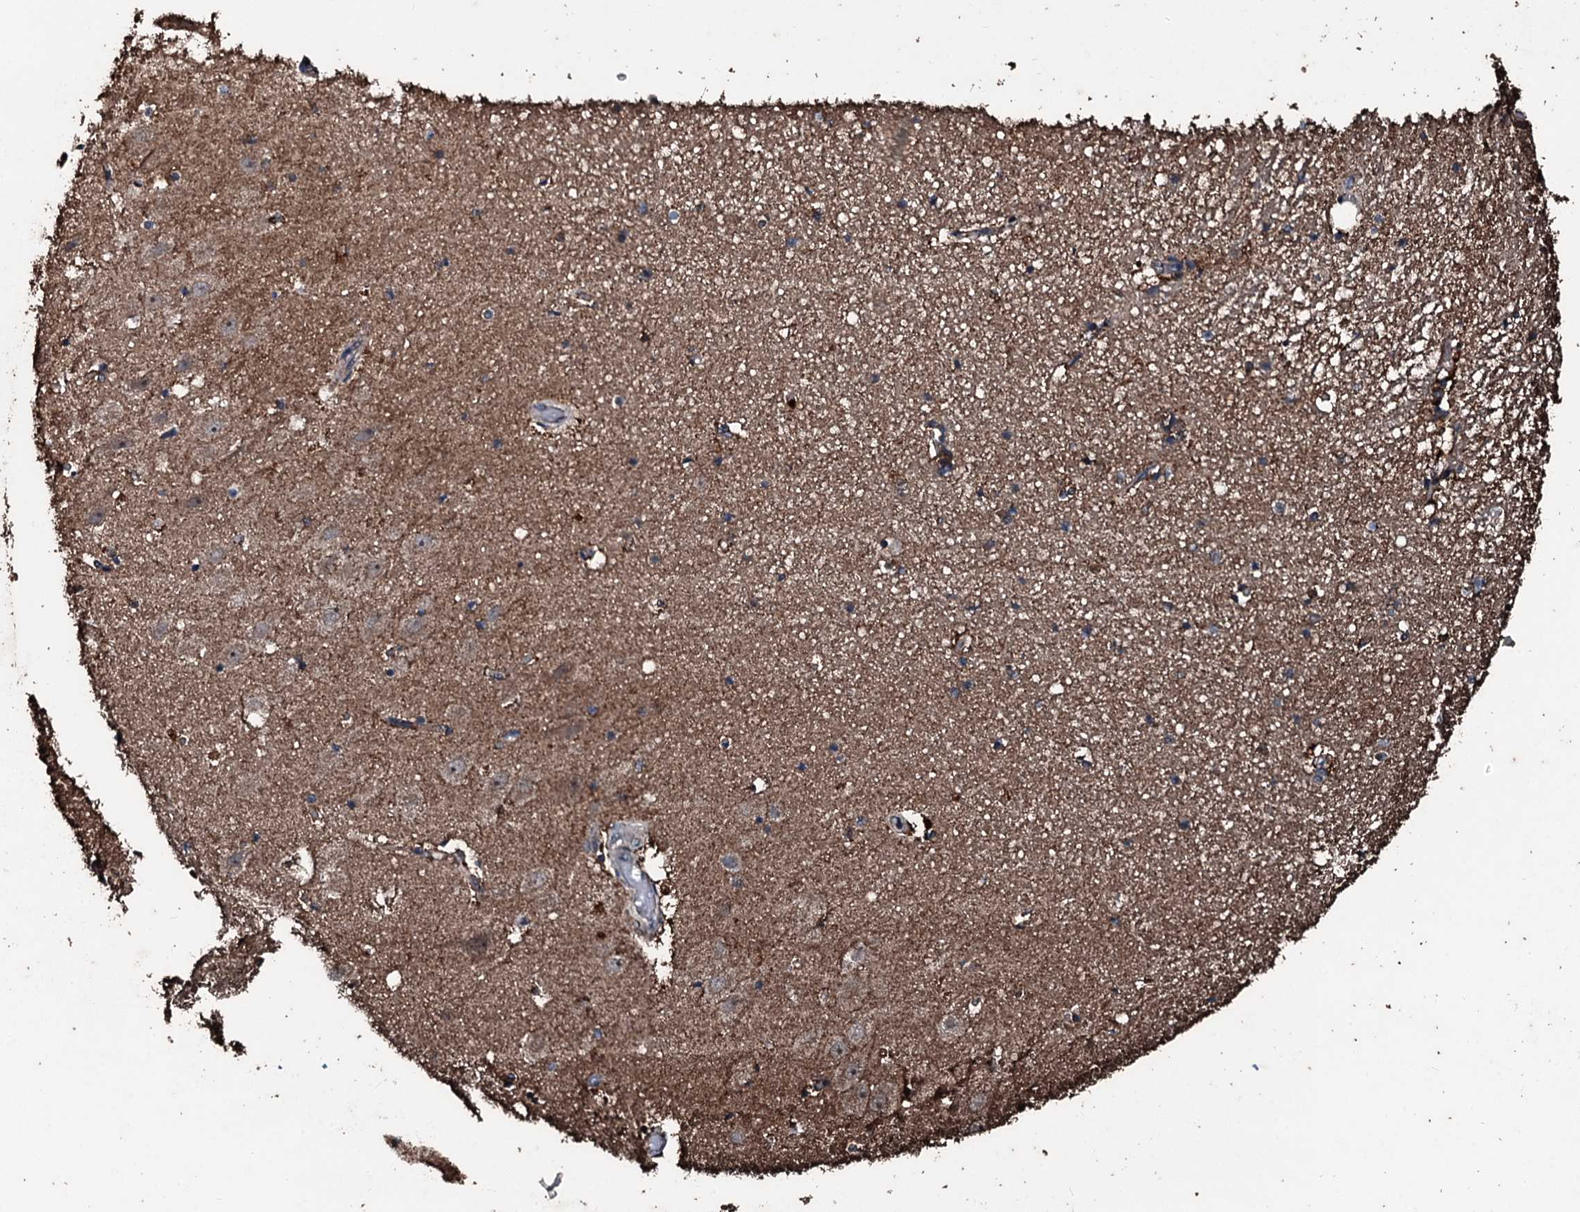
{"staining": {"intensity": "weak", "quantity": "<25%", "location": "cytoplasmic/membranous"}, "tissue": "hippocampus", "cell_type": "Glial cells", "image_type": "normal", "snomed": [{"axis": "morphology", "description": "Normal tissue, NOS"}, {"axis": "topography", "description": "Hippocampus"}], "caption": "Immunohistochemistry (IHC) photomicrograph of normal hippocampus stained for a protein (brown), which displays no expression in glial cells.", "gene": "FAAP24", "patient": {"sex": "female", "age": 52}}